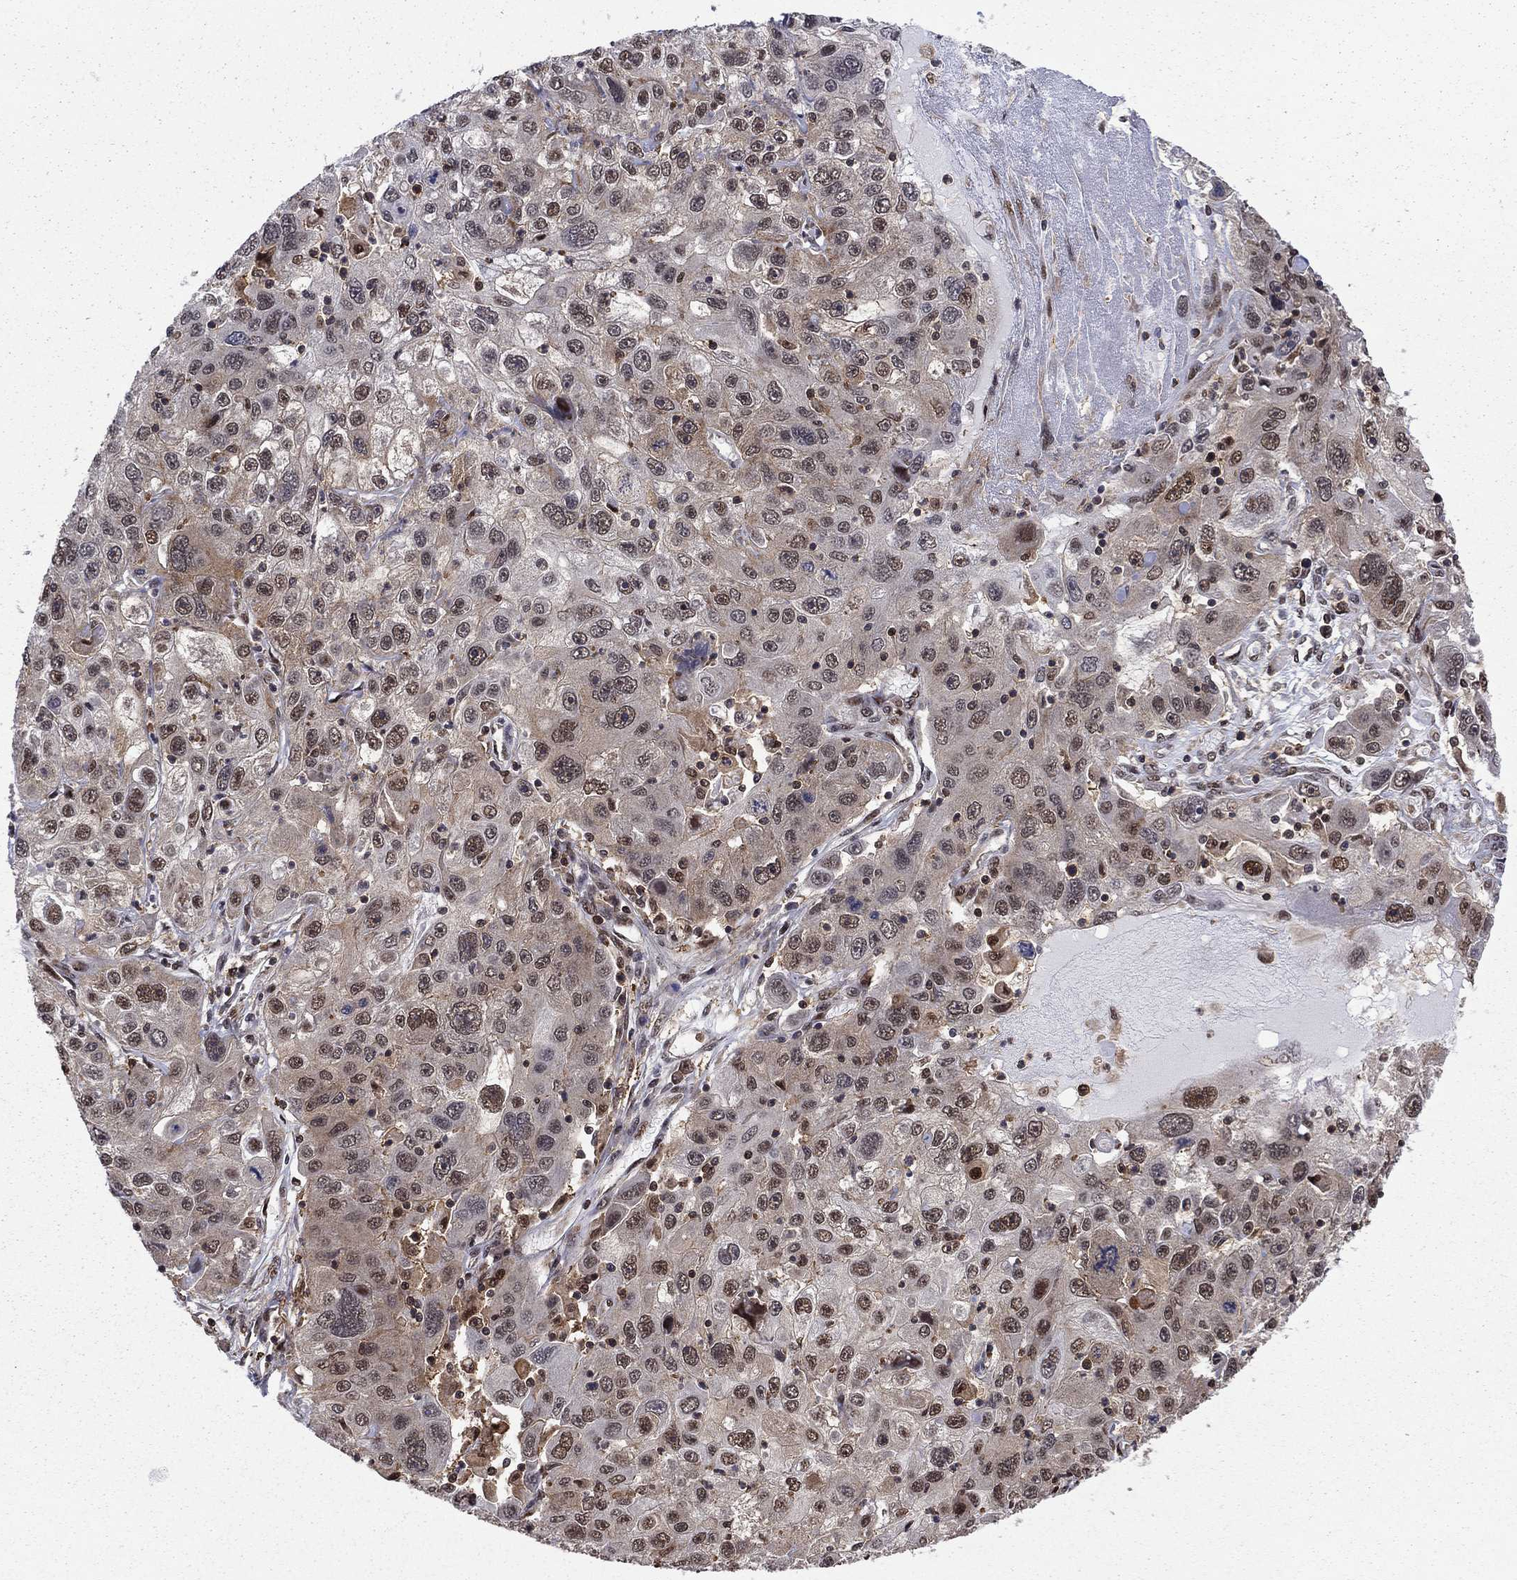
{"staining": {"intensity": "moderate", "quantity": "<25%", "location": "nuclear"}, "tissue": "stomach cancer", "cell_type": "Tumor cells", "image_type": "cancer", "snomed": [{"axis": "morphology", "description": "Adenocarcinoma, NOS"}, {"axis": "topography", "description": "Stomach"}], "caption": "The immunohistochemical stain shows moderate nuclear staining in tumor cells of stomach cancer (adenocarcinoma) tissue. Using DAB (3,3'-diaminobenzidine) (brown) and hematoxylin (blue) stains, captured at high magnification using brightfield microscopy.", "gene": "PSMD2", "patient": {"sex": "male", "age": 56}}